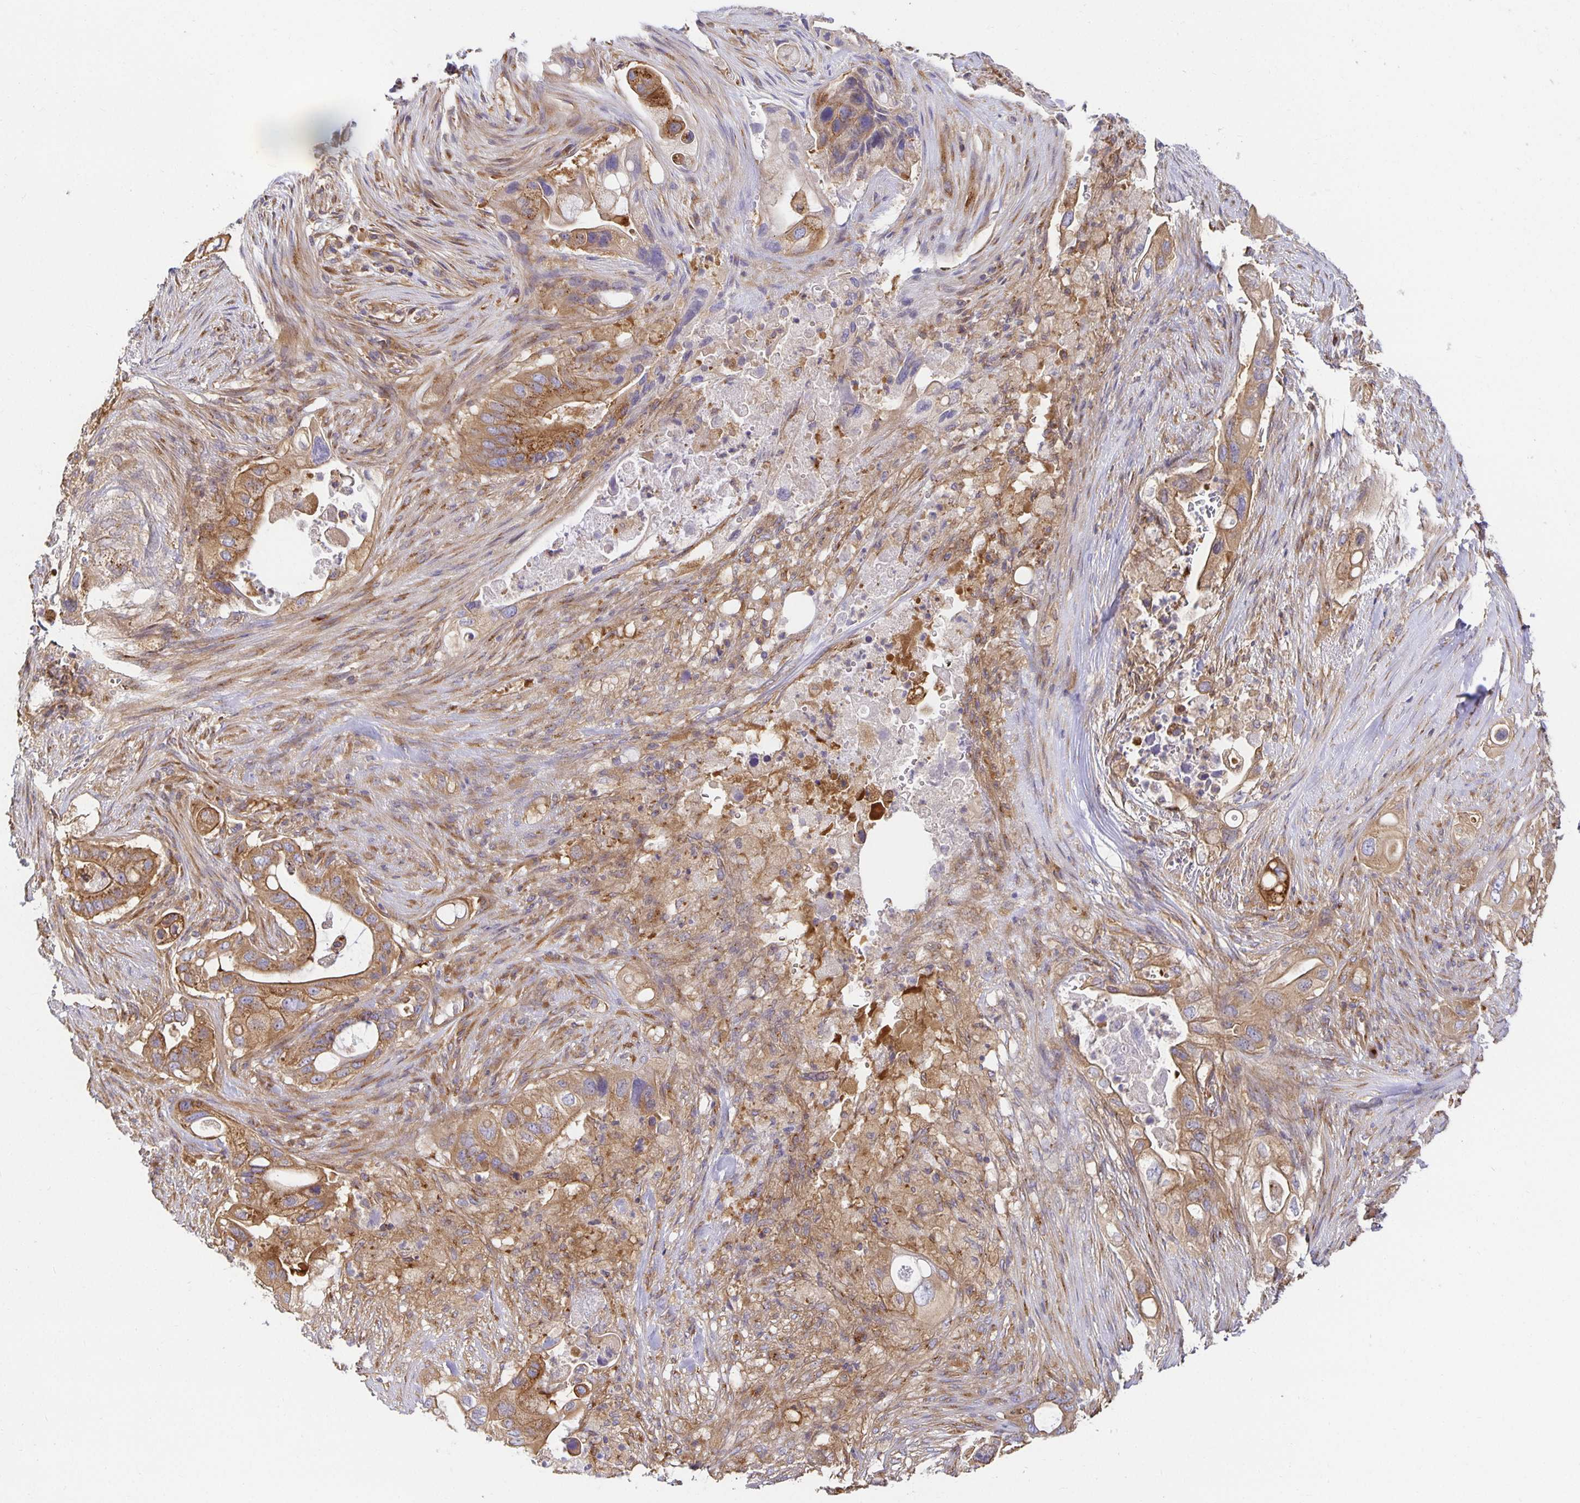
{"staining": {"intensity": "moderate", "quantity": ">75%", "location": "cytoplasmic/membranous"}, "tissue": "pancreatic cancer", "cell_type": "Tumor cells", "image_type": "cancer", "snomed": [{"axis": "morphology", "description": "Adenocarcinoma, NOS"}, {"axis": "topography", "description": "Pancreas"}], "caption": "A histopathology image showing moderate cytoplasmic/membranous positivity in about >75% of tumor cells in pancreatic adenocarcinoma, as visualized by brown immunohistochemical staining.", "gene": "USO1", "patient": {"sex": "female", "age": 72}}